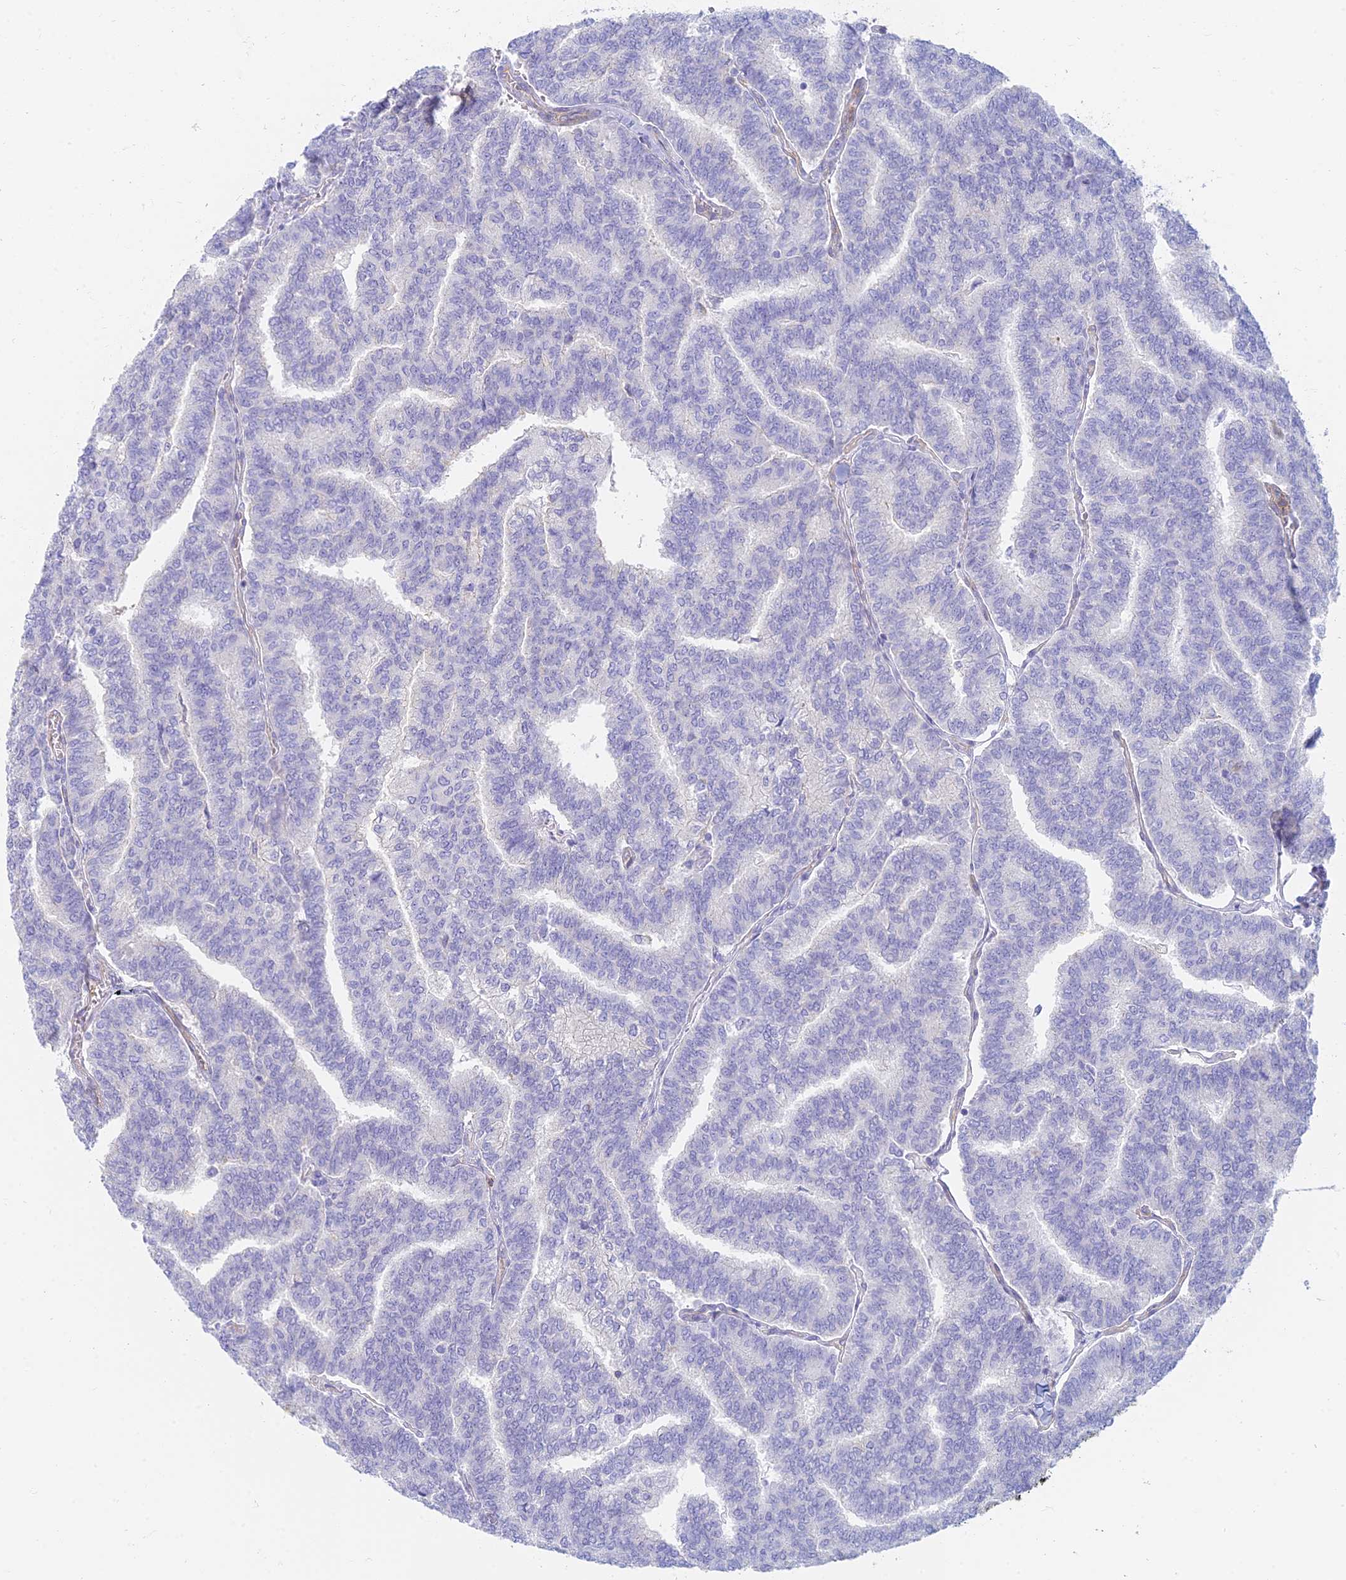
{"staining": {"intensity": "negative", "quantity": "none", "location": "none"}, "tissue": "thyroid cancer", "cell_type": "Tumor cells", "image_type": "cancer", "snomed": [{"axis": "morphology", "description": "Papillary adenocarcinoma, NOS"}, {"axis": "topography", "description": "Thyroid gland"}], "caption": "Immunohistochemical staining of human thyroid cancer displays no significant expression in tumor cells.", "gene": "STRN4", "patient": {"sex": "female", "age": 35}}